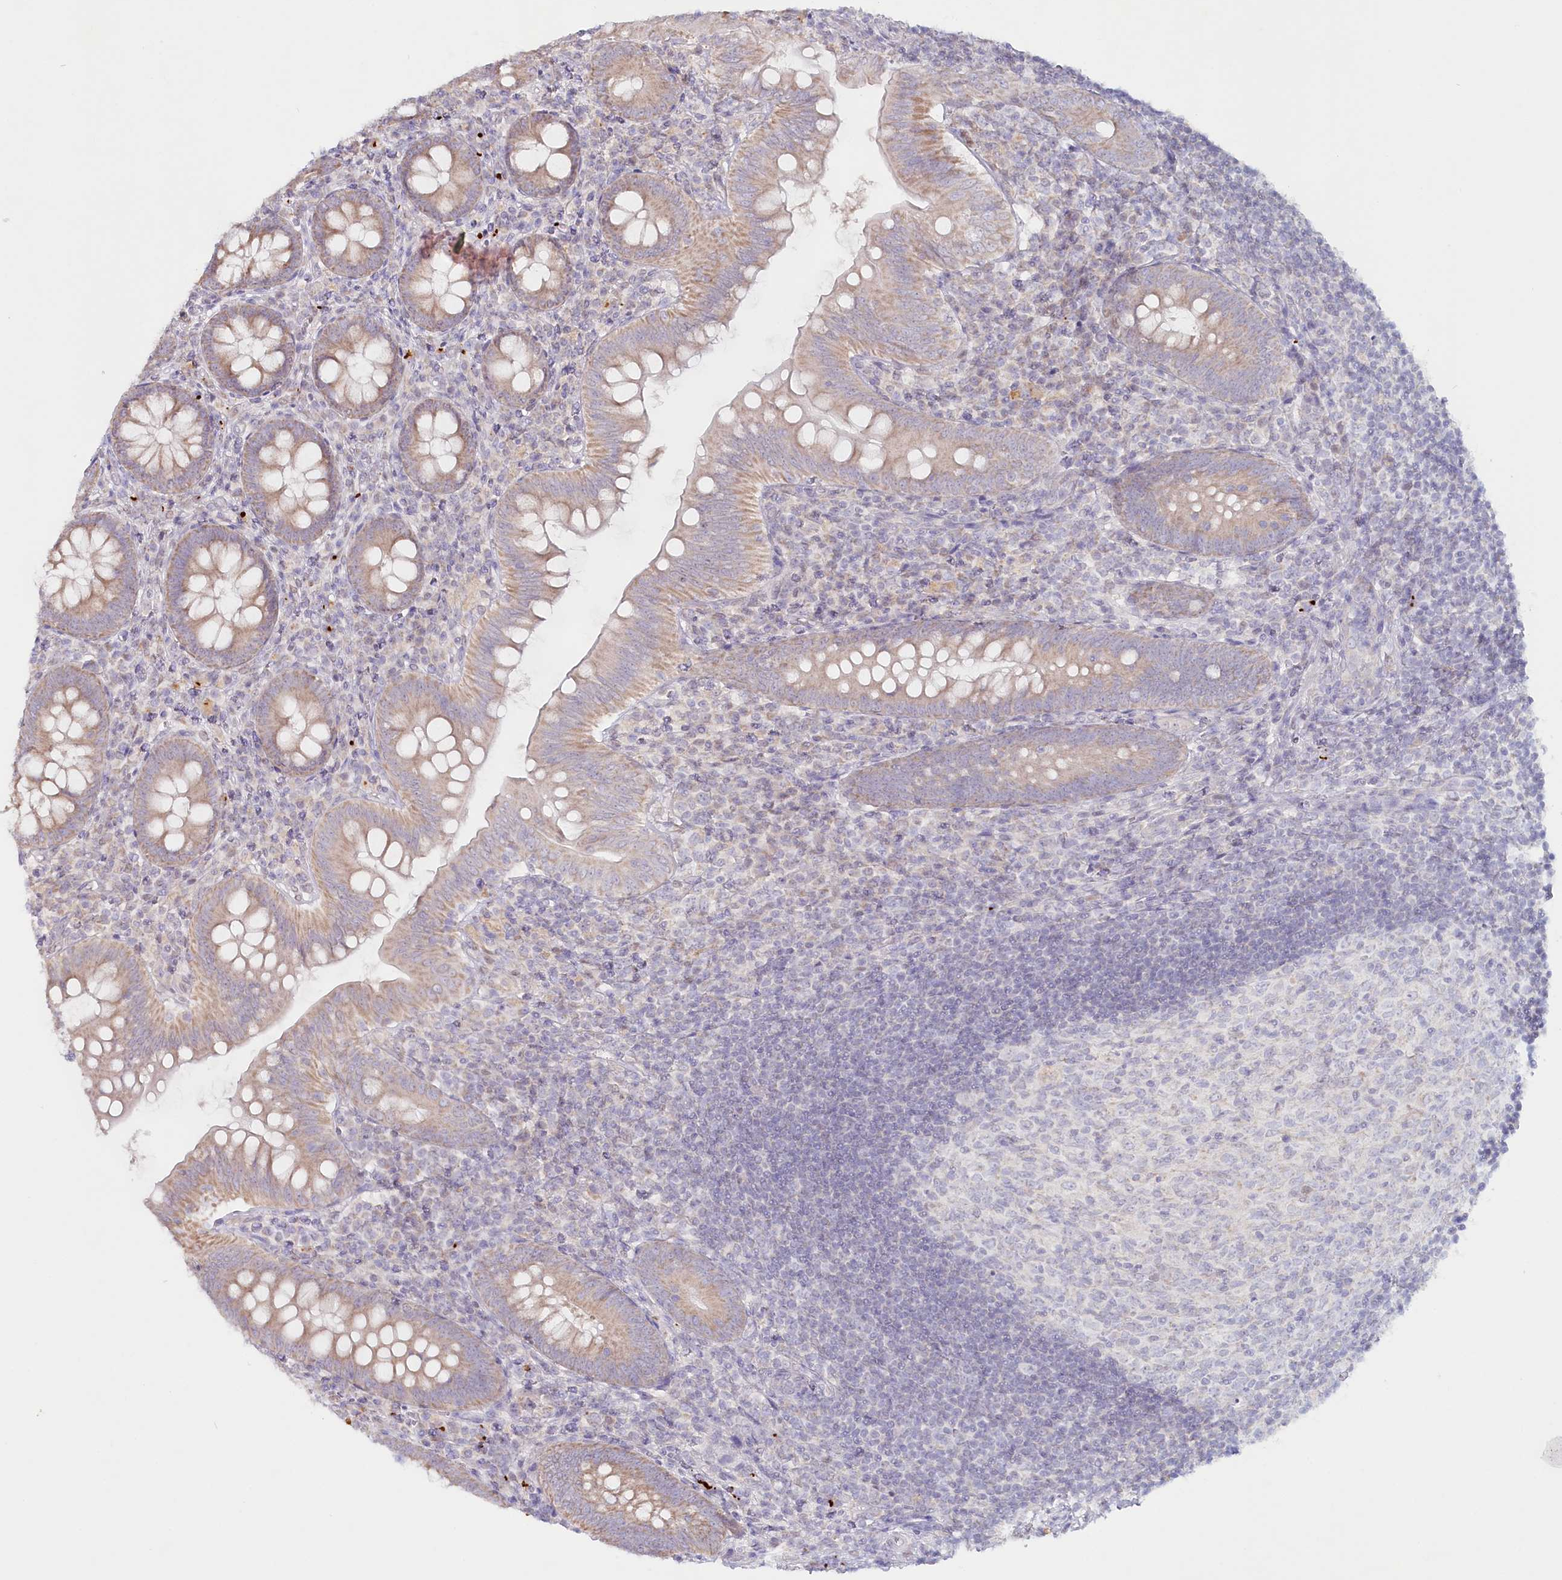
{"staining": {"intensity": "weak", "quantity": ">75%", "location": "cytoplasmic/membranous"}, "tissue": "appendix", "cell_type": "Glandular cells", "image_type": "normal", "snomed": [{"axis": "morphology", "description": "Normal tissue, NOS"}, {"axis": "topography", "description": "Appendix"}], "caption": "A histopathology image of human appendix stained for a protein demonstrates weak cytoplasmic/membranous brown staining in glandular cells.", "gene": "PSAPL1", "patient": {"sex": "male", "age": 14}}